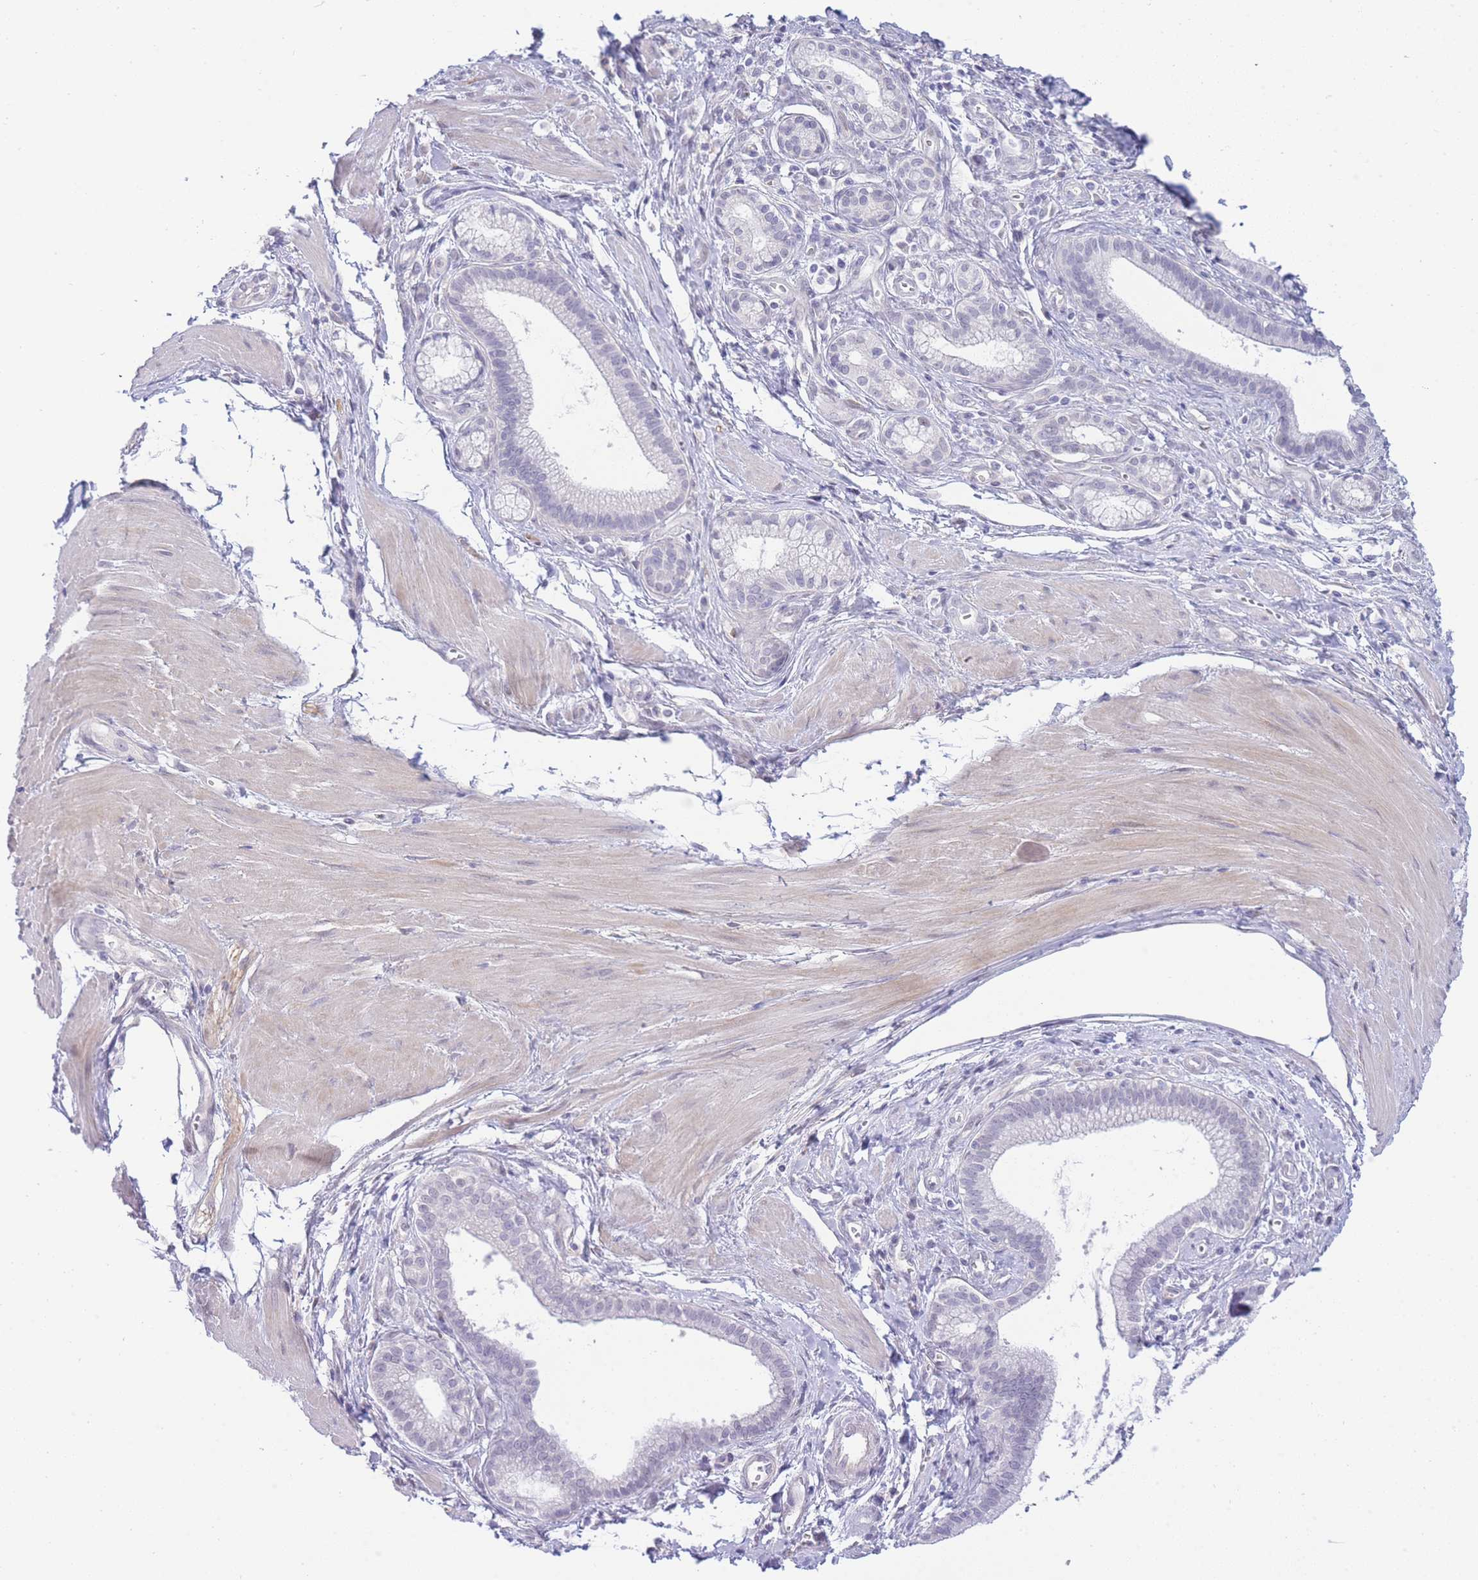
{"staining": {"intensity": "negative", "quantity": "none", "location": "none"}, "tissue": "pancreatic cancer", "cell_type": "Tumor cells", "image_type": "cancer", "snomed": [{"axis": "morphology", "description": "Adenocarcinoma, NOS"}, {"axis": "topography", "description": "Pancreas"}], "caption": "Immunohistochemistry image of human pancreatic cancer (adenocarcinoma) stained for a protein (brown), which shows no expression in tumor cells.", "gene": "PRR23B", "patient": {"sex": "male", "age": 78}}